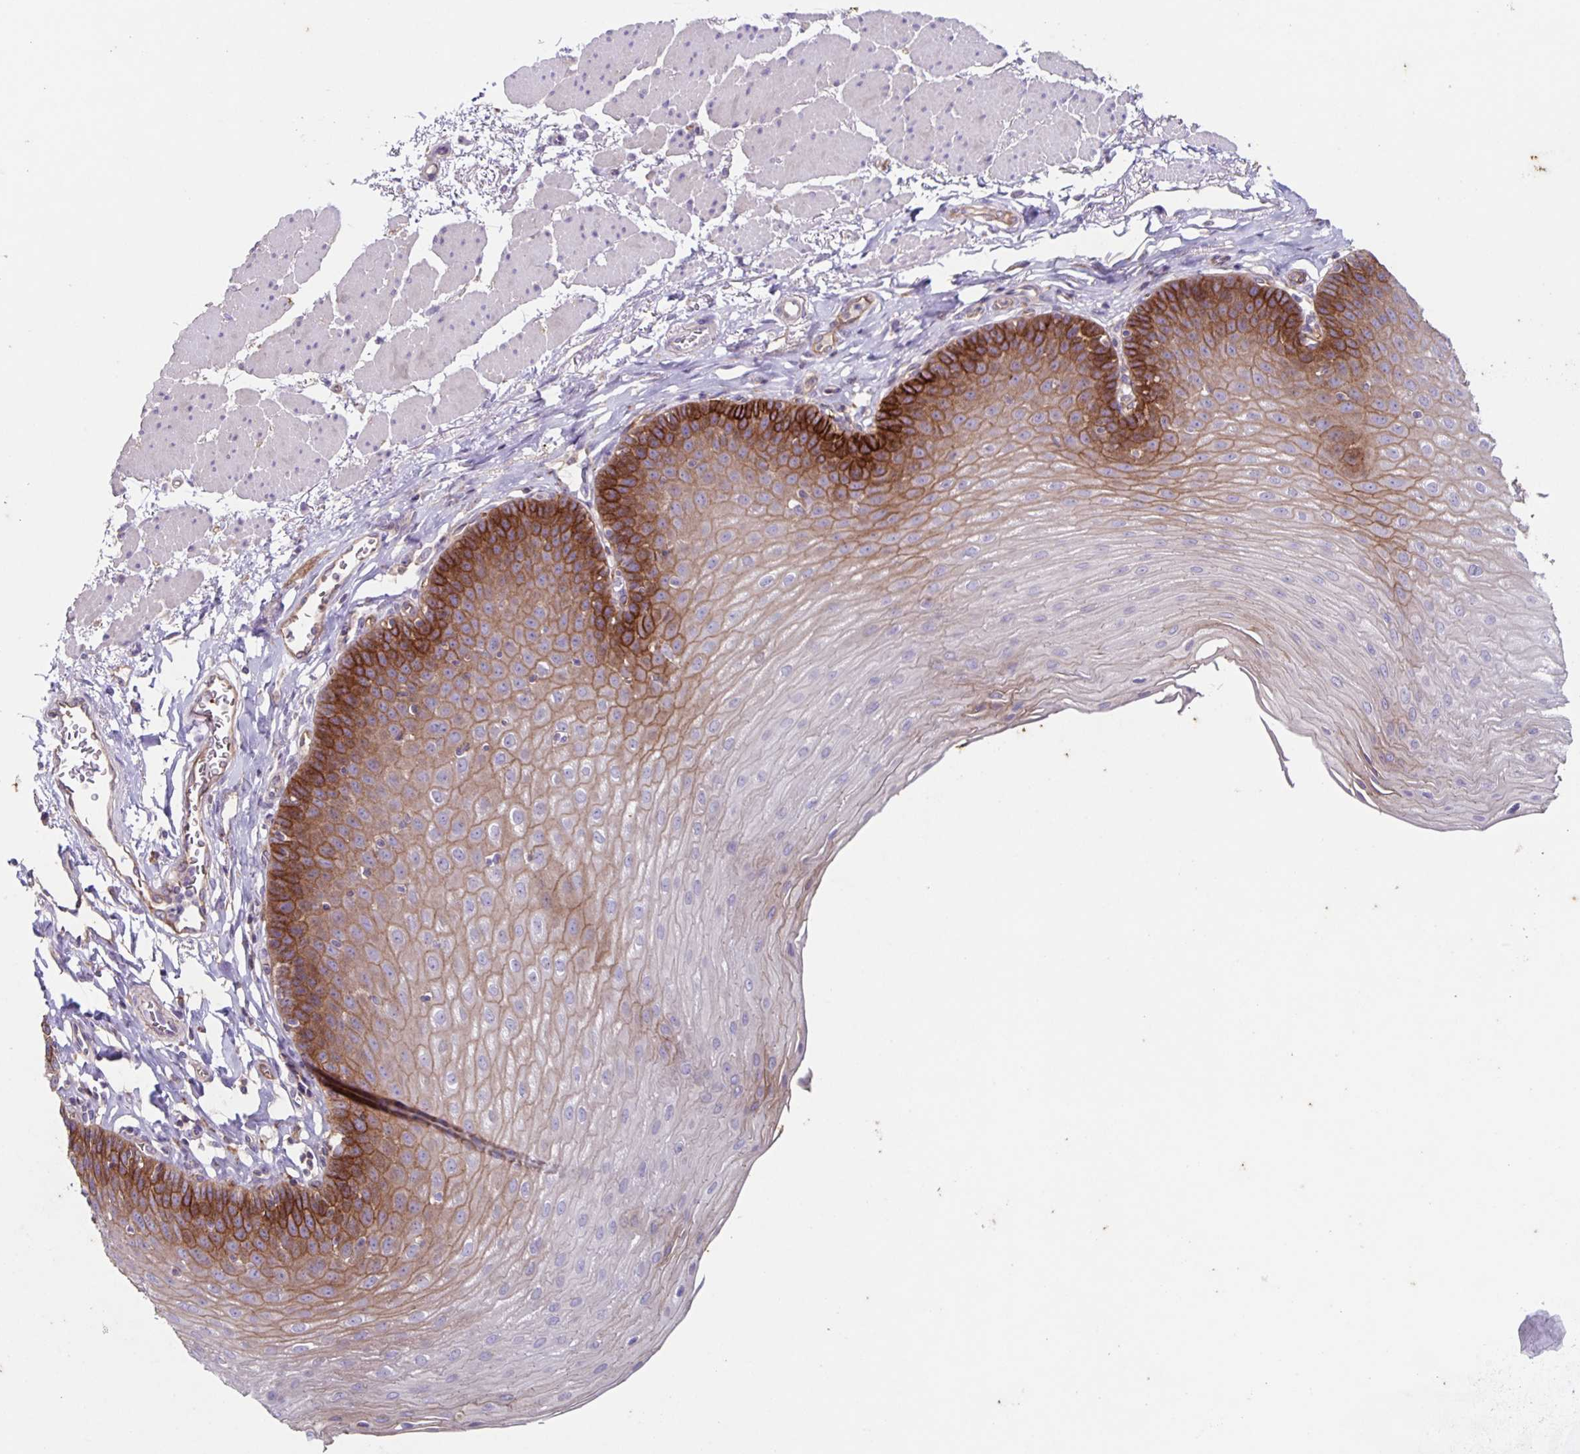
{"staining": {"intensity": "strong", "quantity": "<25%", "location": "cytoplasmic/membranous"}, "tissue": "esophagus", "cell_type": "Squamous epithelial cells", "image_type": "normal", "snomed": [{"axis": "morphology", "description": "Normal tissue, NOS"}, {"axis": "topography", "description": "Esophagus"}], "caption": "Immunohistochemical staining of benign esophagus shows strong cytoplasmic/membranous protein expression in approximately <25% of squamous epithelial cells. The protein is stained brown, and the nuclei are stained in blue (DAB IHC with brightfield microscopy, high magnification).", "gene": "ITGA2", "patient": {"sex": "female", "age": 81}}